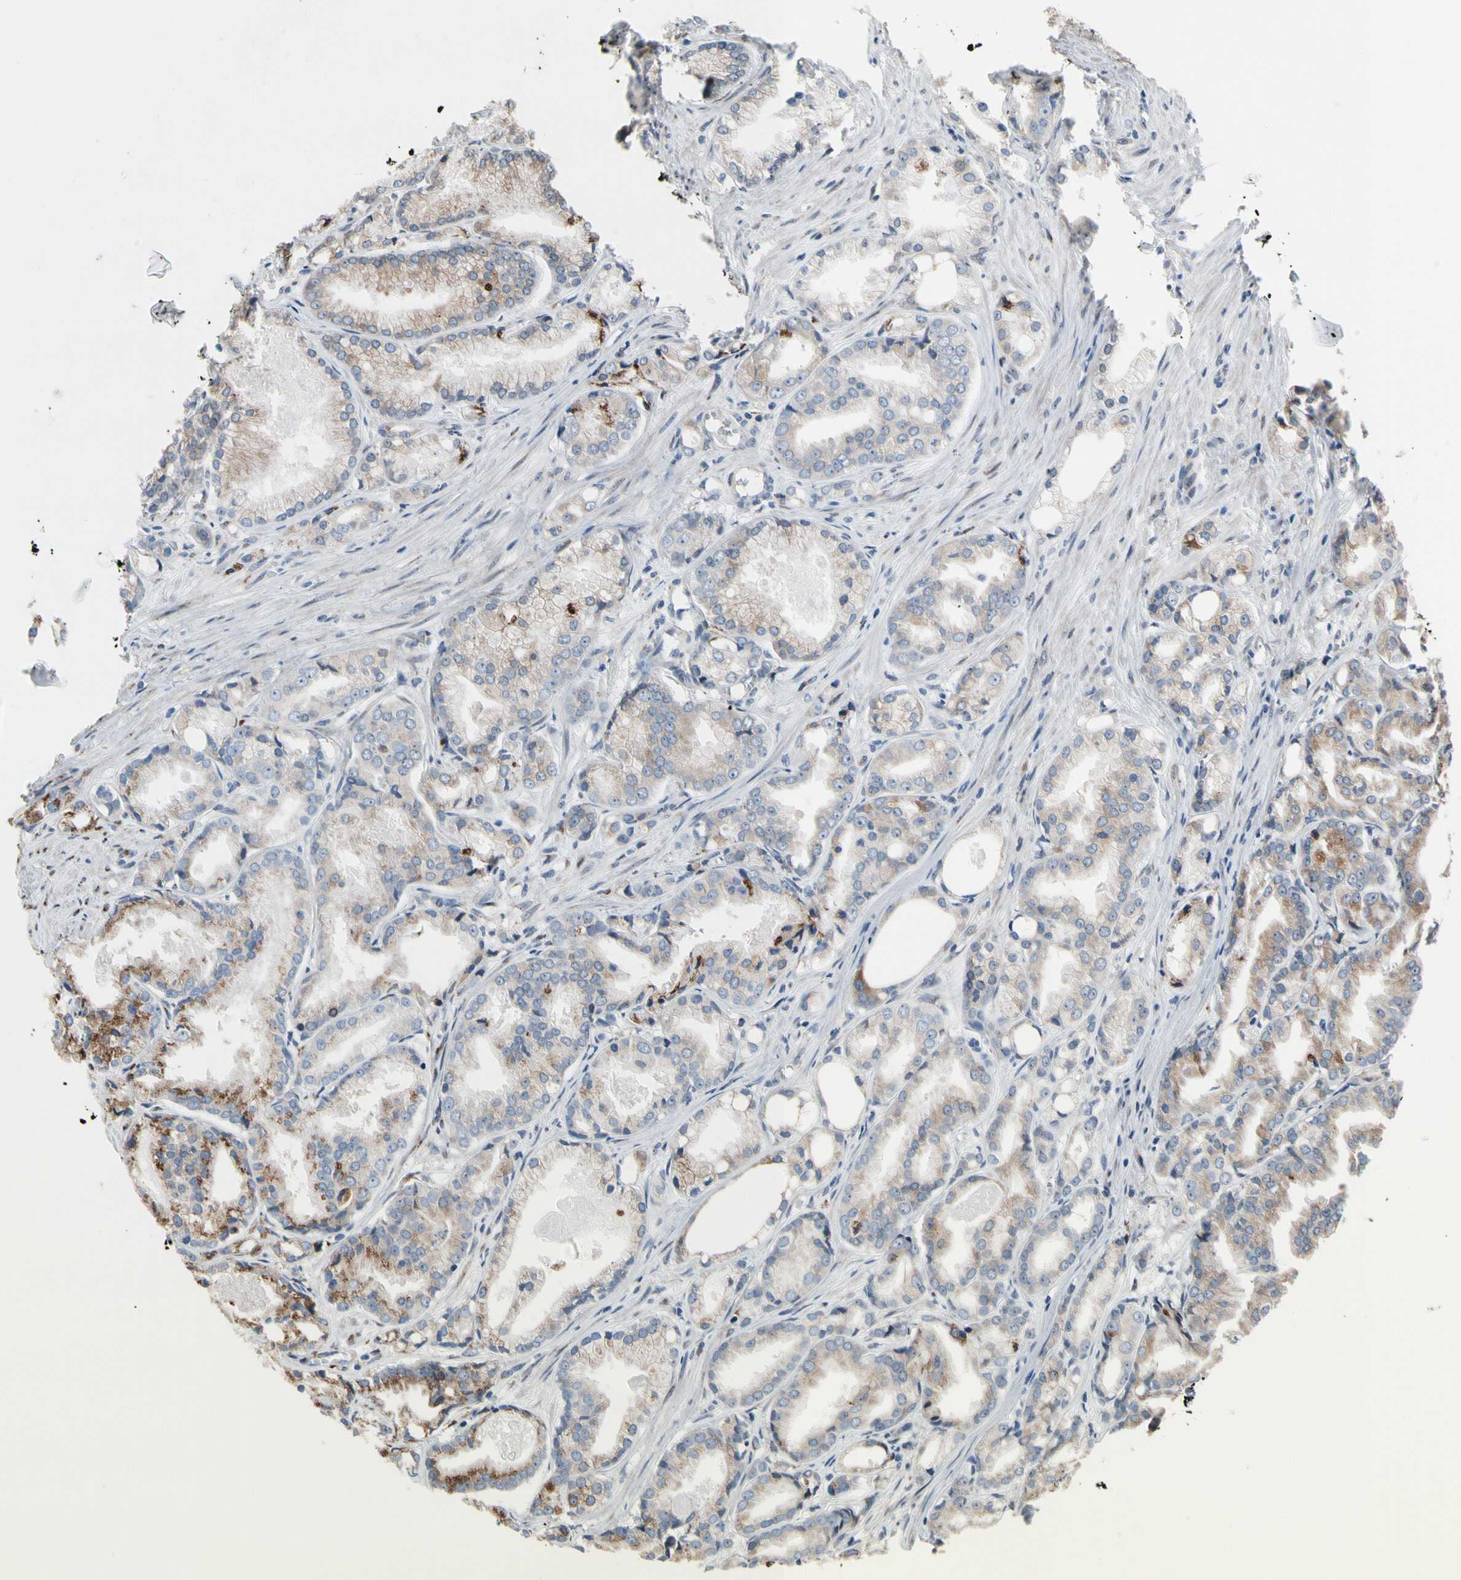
{"staining": {"intensity": "weak", "quantity": ">75%", "location": "cytoplasmic/membranous"}, "tissue": "prostate cancer", "cell_type": "Tumor cells", "image_type": "cancer", "snomed": [{"axis": "morphology", "description": "Adenocarcinoma, Low grade"}, {"axis": "topography", "description": "Prostate"}], "caption": "Immunohistochemical staining of prostate adenocarcinoma (low-grade) displays low levels of weak cytoplasmic/membranous protein positivity in approximately >75% of tumor cells.", "gene": "TMED7", "patient": {"sex": "male", "age": 72}}